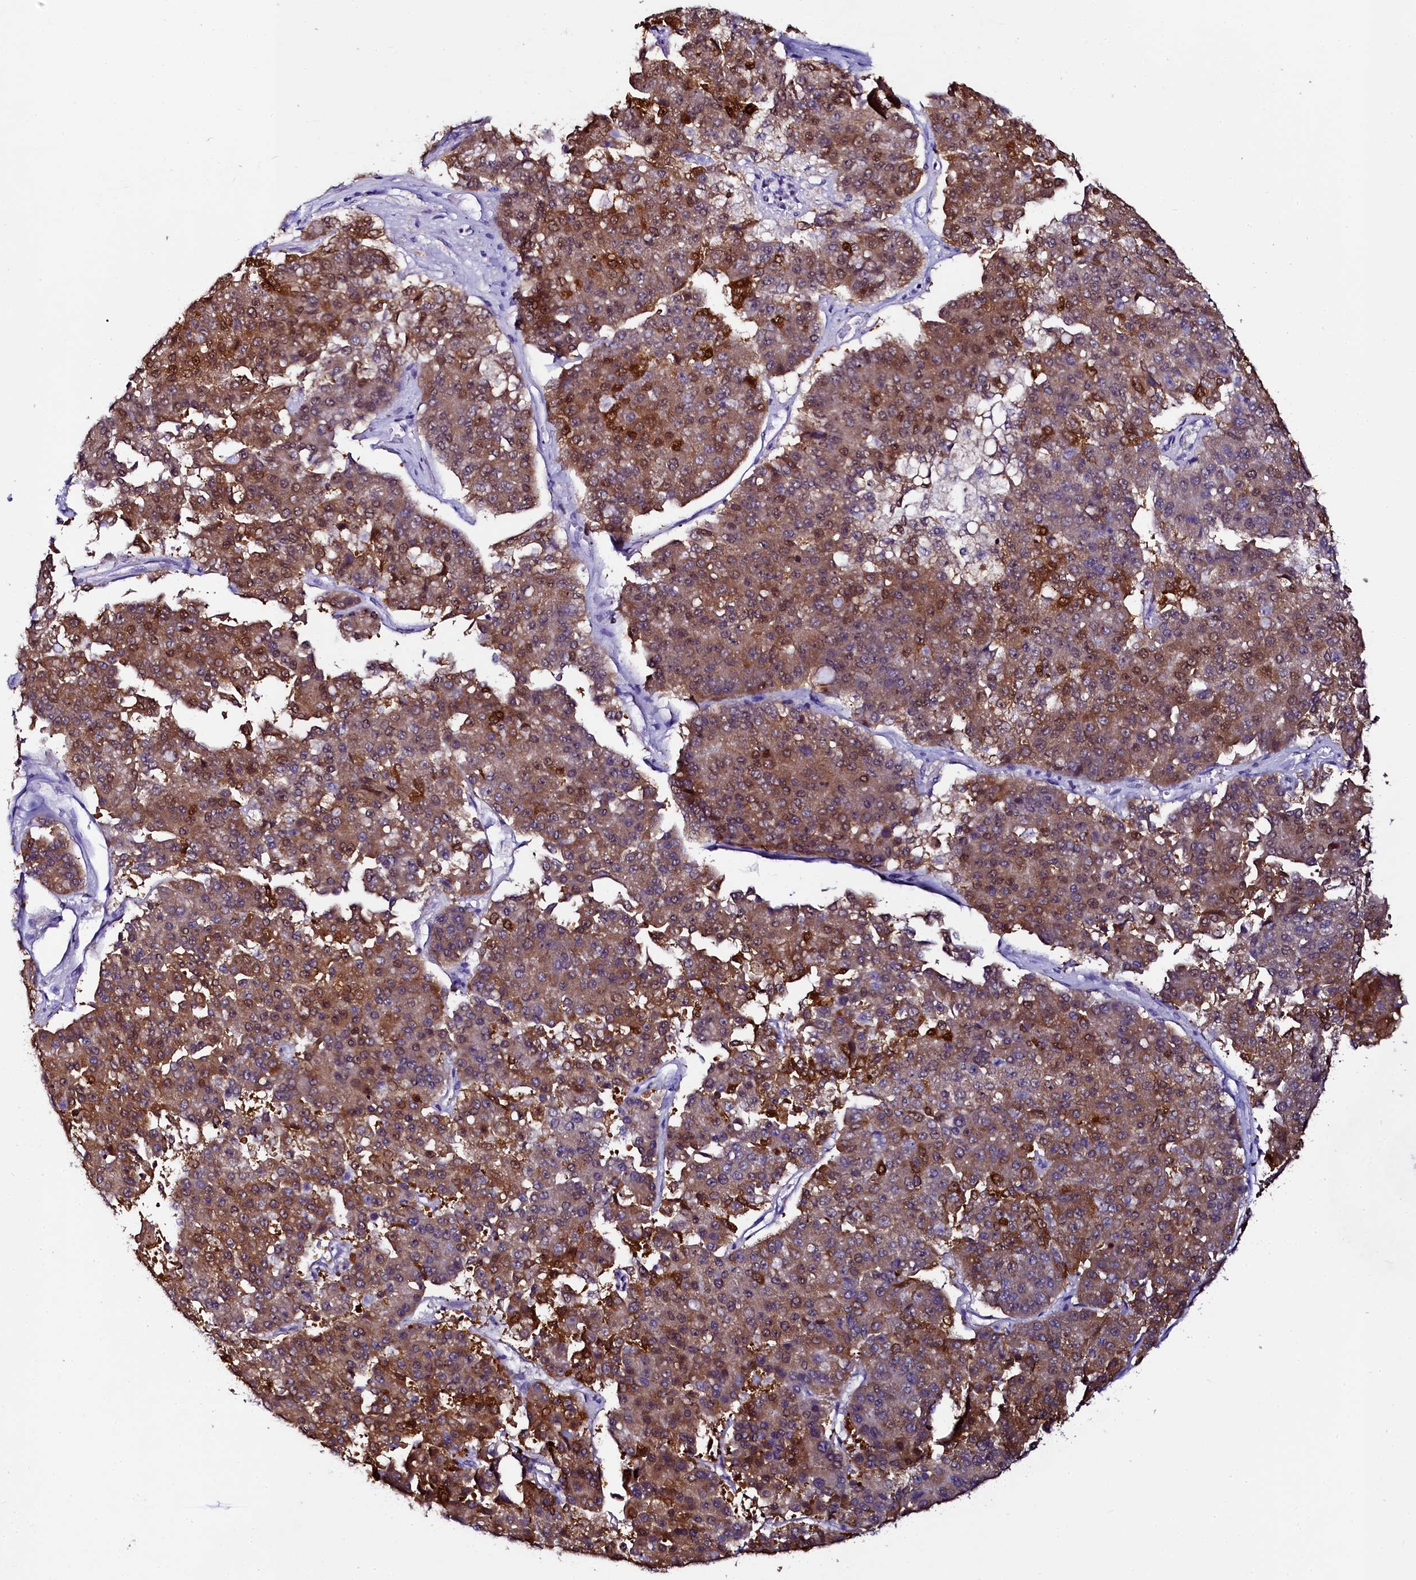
{"staining": {"intensity": "moderate", "quantity": ">75%", "location": "cytoplasmic/membranous,nuclear"}, "tissue": "pancreatic cancer", "cell_type": "Tumor cells", "image_type": "cancer", "snomed": [{"axis": "morphology", "description": "Adenocarcinoma, NOS"}, {"axis": "topography", "description": "Pancreas"}], "caption": "A photomicrograph showing moderate cytoplasmic/membranous and nuclear expression in about >75% of tumor cells in adenocarcinoma (pancreatic), as visualized by brown immunohistochemical staining.", "gene": "SORD", "patient": {"sex": "male", "age": 50}}